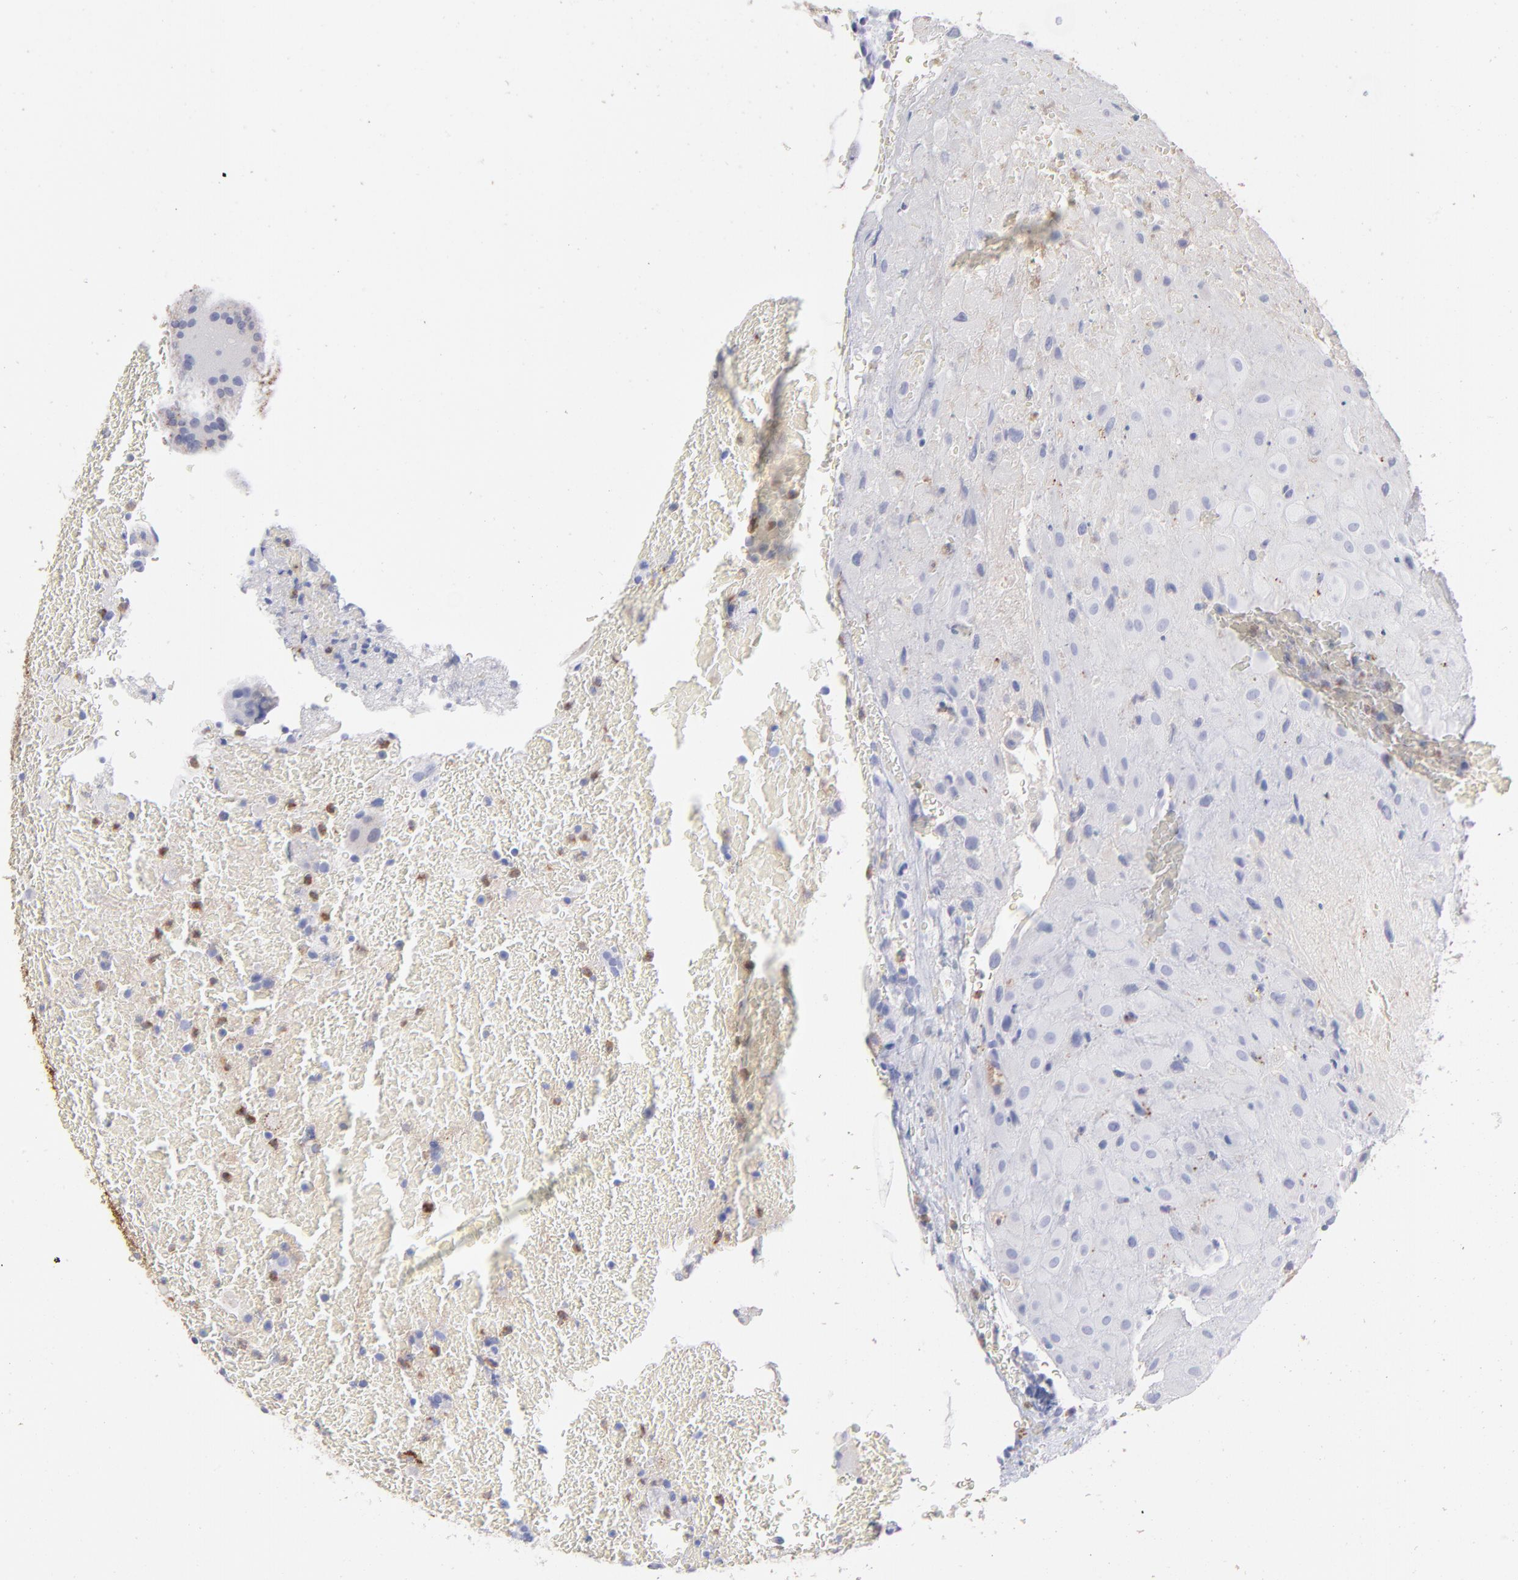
{"staining": {"intensity": "negative", "quantity": "none", "location": "none"}, "tissue": "placenta", "cell_type": "Decidual cells", "image_type": "normal", "snomed": [{"axis": "morphology", "description": "Normal tissue, NOS"}, {"axis": "topography", "description": "Placenta"}], "caption": "Human placenta stained for a protein using IHC exhibits no positivity in decidual cells.", "gene": "HP", "patient": {"sex": "female", "age": 19}}